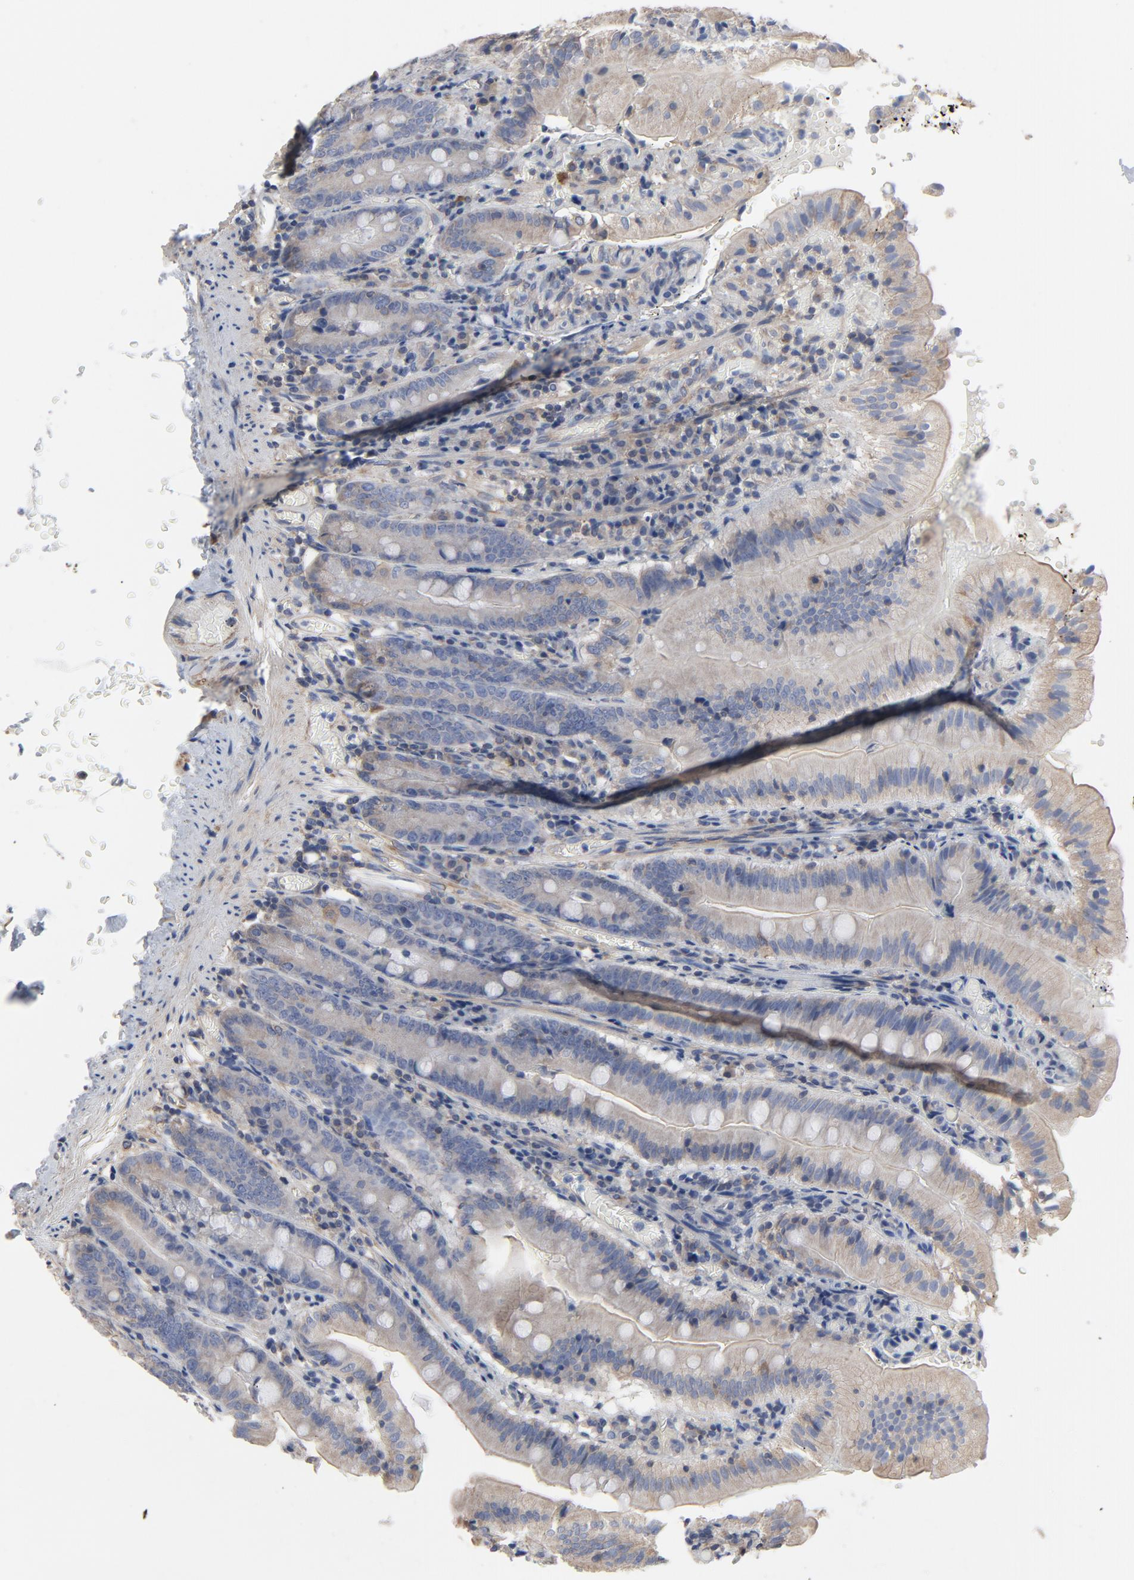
{"staining": {"intensity": "weak", "quantity": "25%-75%", "location": "cytoplasmic/membranous"}, "tissue": "small intestine", "cell_type": "Glandular cells", "image_type": "normal", "snomed": [{"axis": "morphology", "description": "Normal tissue, NOS"}, {"axis": "topography", "description": "Small intestine"}], "caption": "Protein staining of unremarkable small intestine exhibits weak cytoplasmic/membranous expression in about 25%-75% of glandular cells.", "gene": "DYNLT3", "patient": {"sex": "male", "age": 71}}